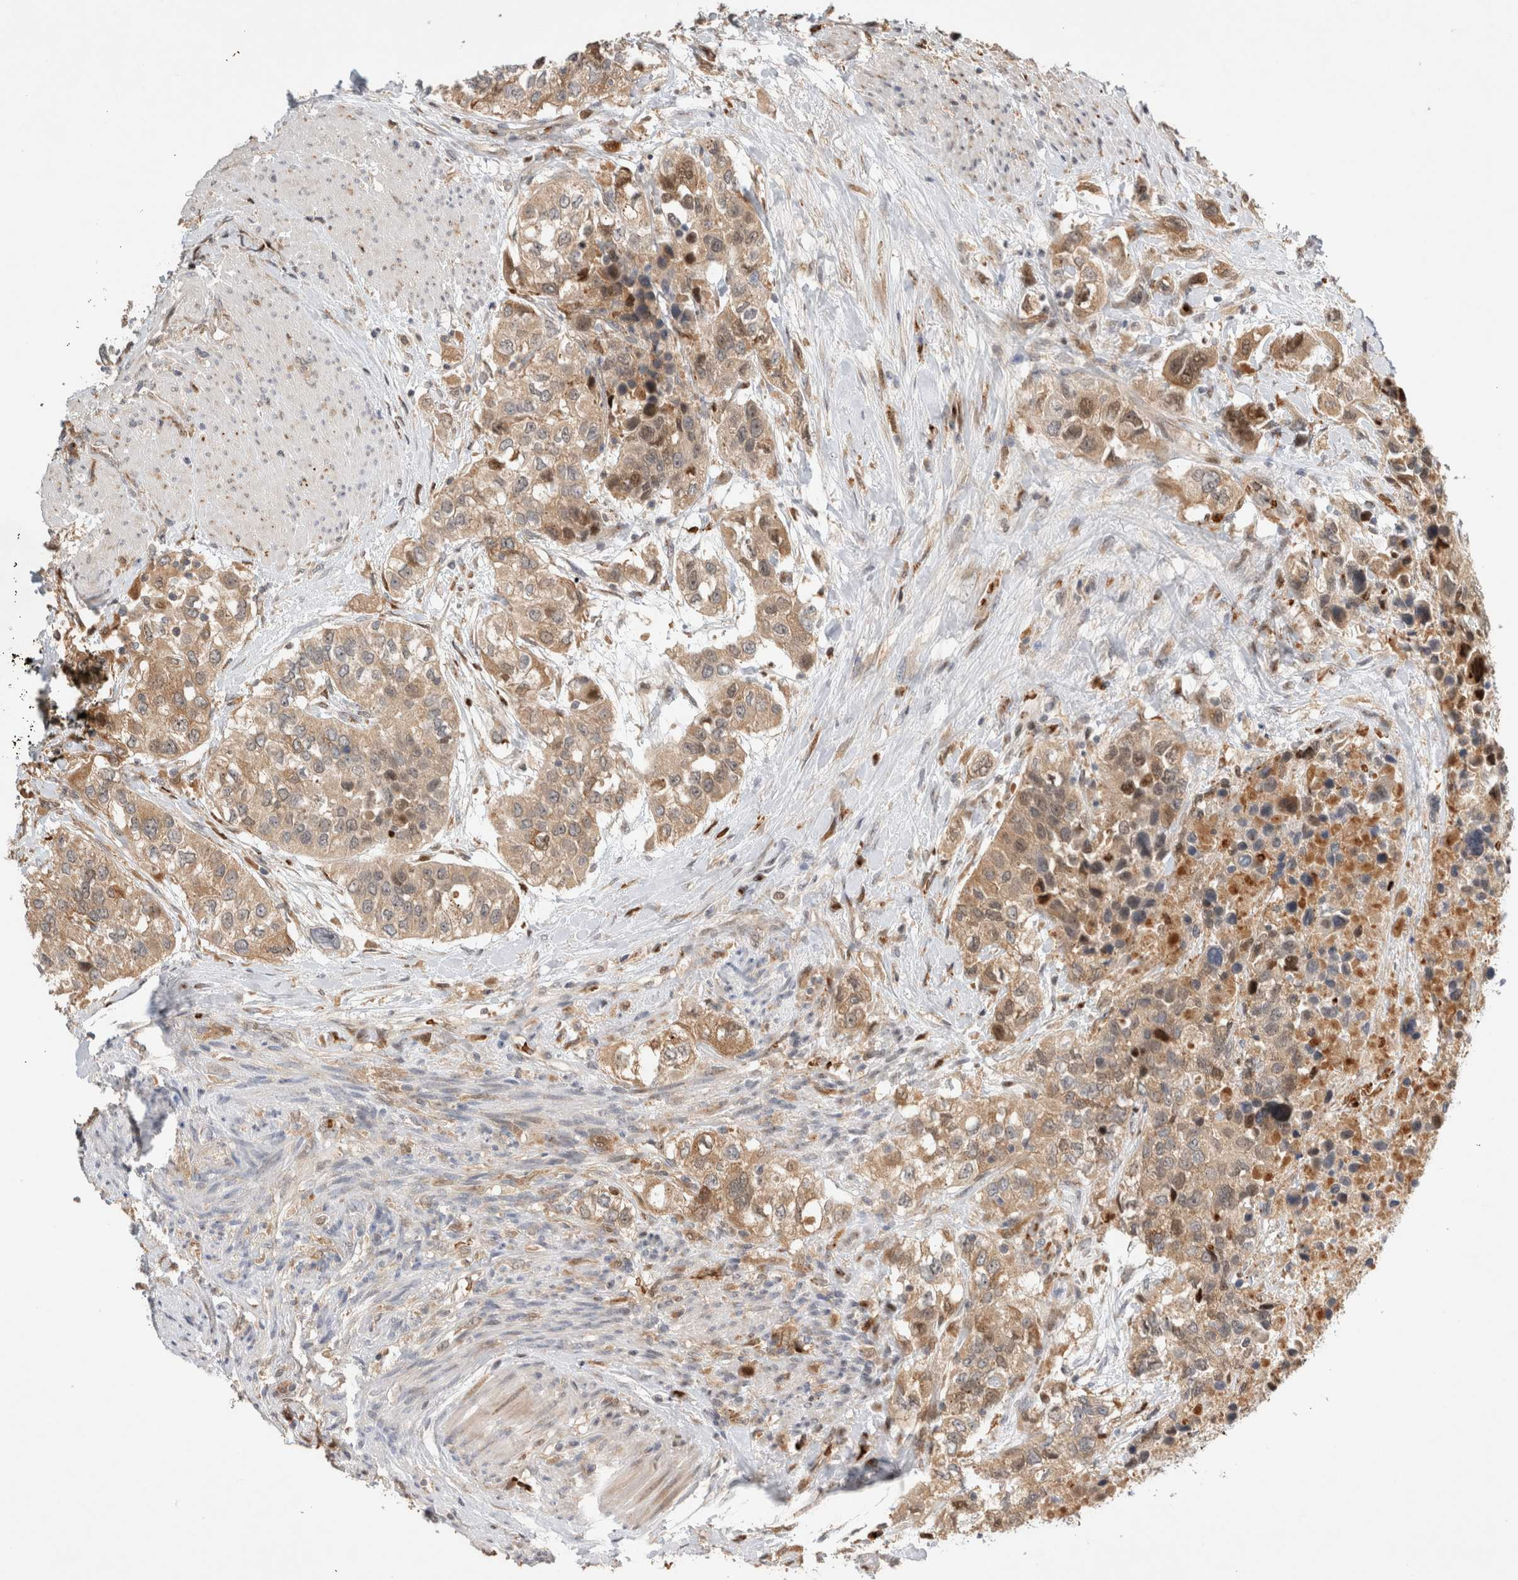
{"staining": {"intensity": "moderate", "quantity": ">75%", "location": "cytoplasmic/membranous"}, "tissue": "urothelial cancer", "cell_type": "Tumor cells", "image_type": "cancer", "snomed": [{"axis": "morphology", "description": "Urothelial carcinoma, High grade"}, {"axis": "topography", "description": "Urinary bladder"}], "caption": "Immunohistochemical staining of urothelial carcinoma (high-grade) reveals medium levels of moderate cytoplasmic/membranous staining in approximately >75% of tumor cells.", "gene": "OTUD6B", "patient": {"sex": "female", "age": 80}}